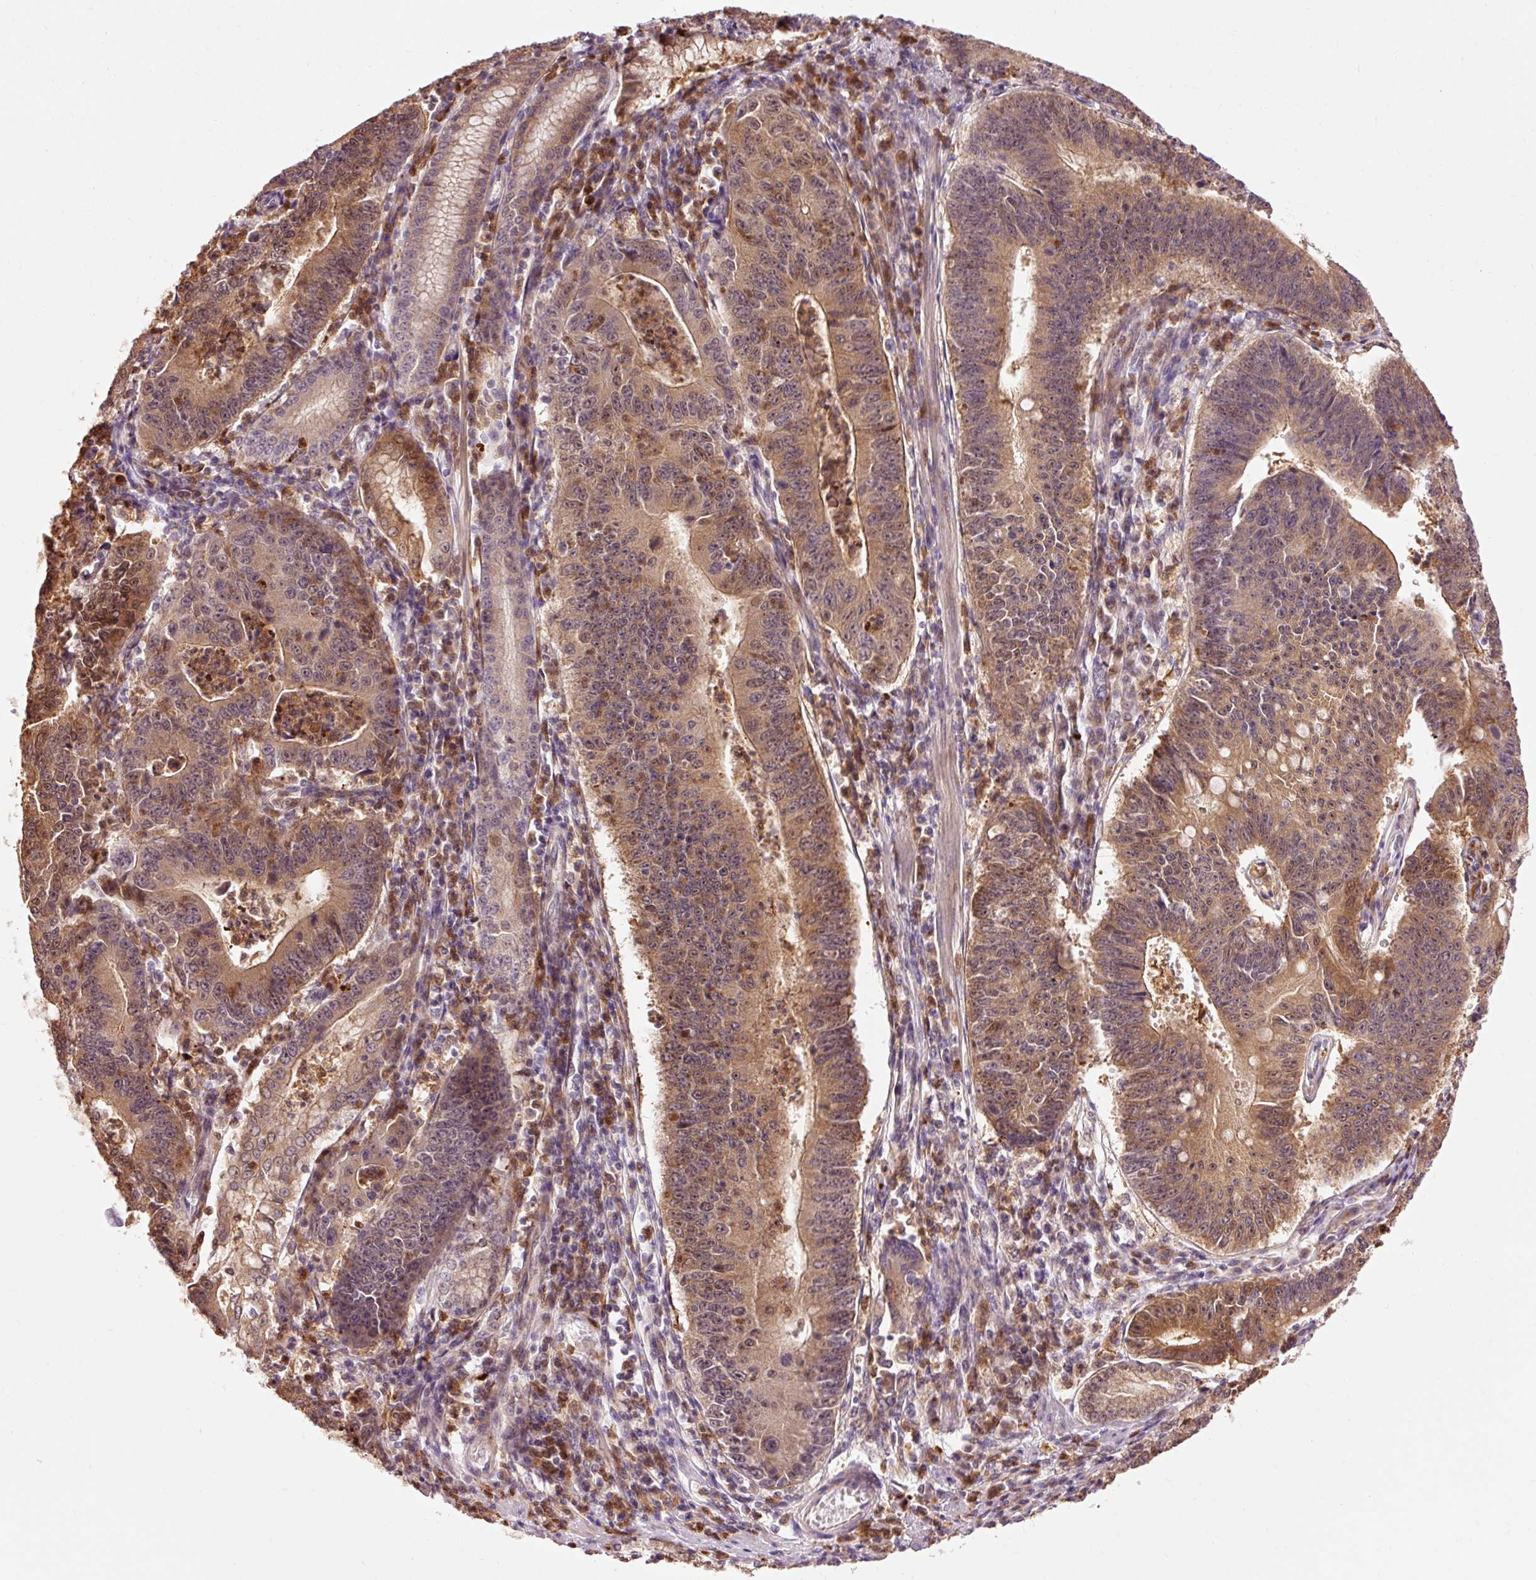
{"staining": {"intensity": "moderate", "quantity": ">75%", "location": "cytoplasmic/membranous"}, "tissue": "stomach cancer", "cell_type": "Tumor cells", "image_type": "cancer", "snomed": [{"axis": "morphology", "description": "Adenocarcinoma, NOS"}, {"axis": "topography", "description": "Stomach"}], "caption": "This is an image of immunohistochemistry staining of stomach cancer, which shows moderate positivity in the cytoplasmic/membranous of tumor cells.", "gene": "PRDX5", "patient": {"sex": "male", "age": 59}}